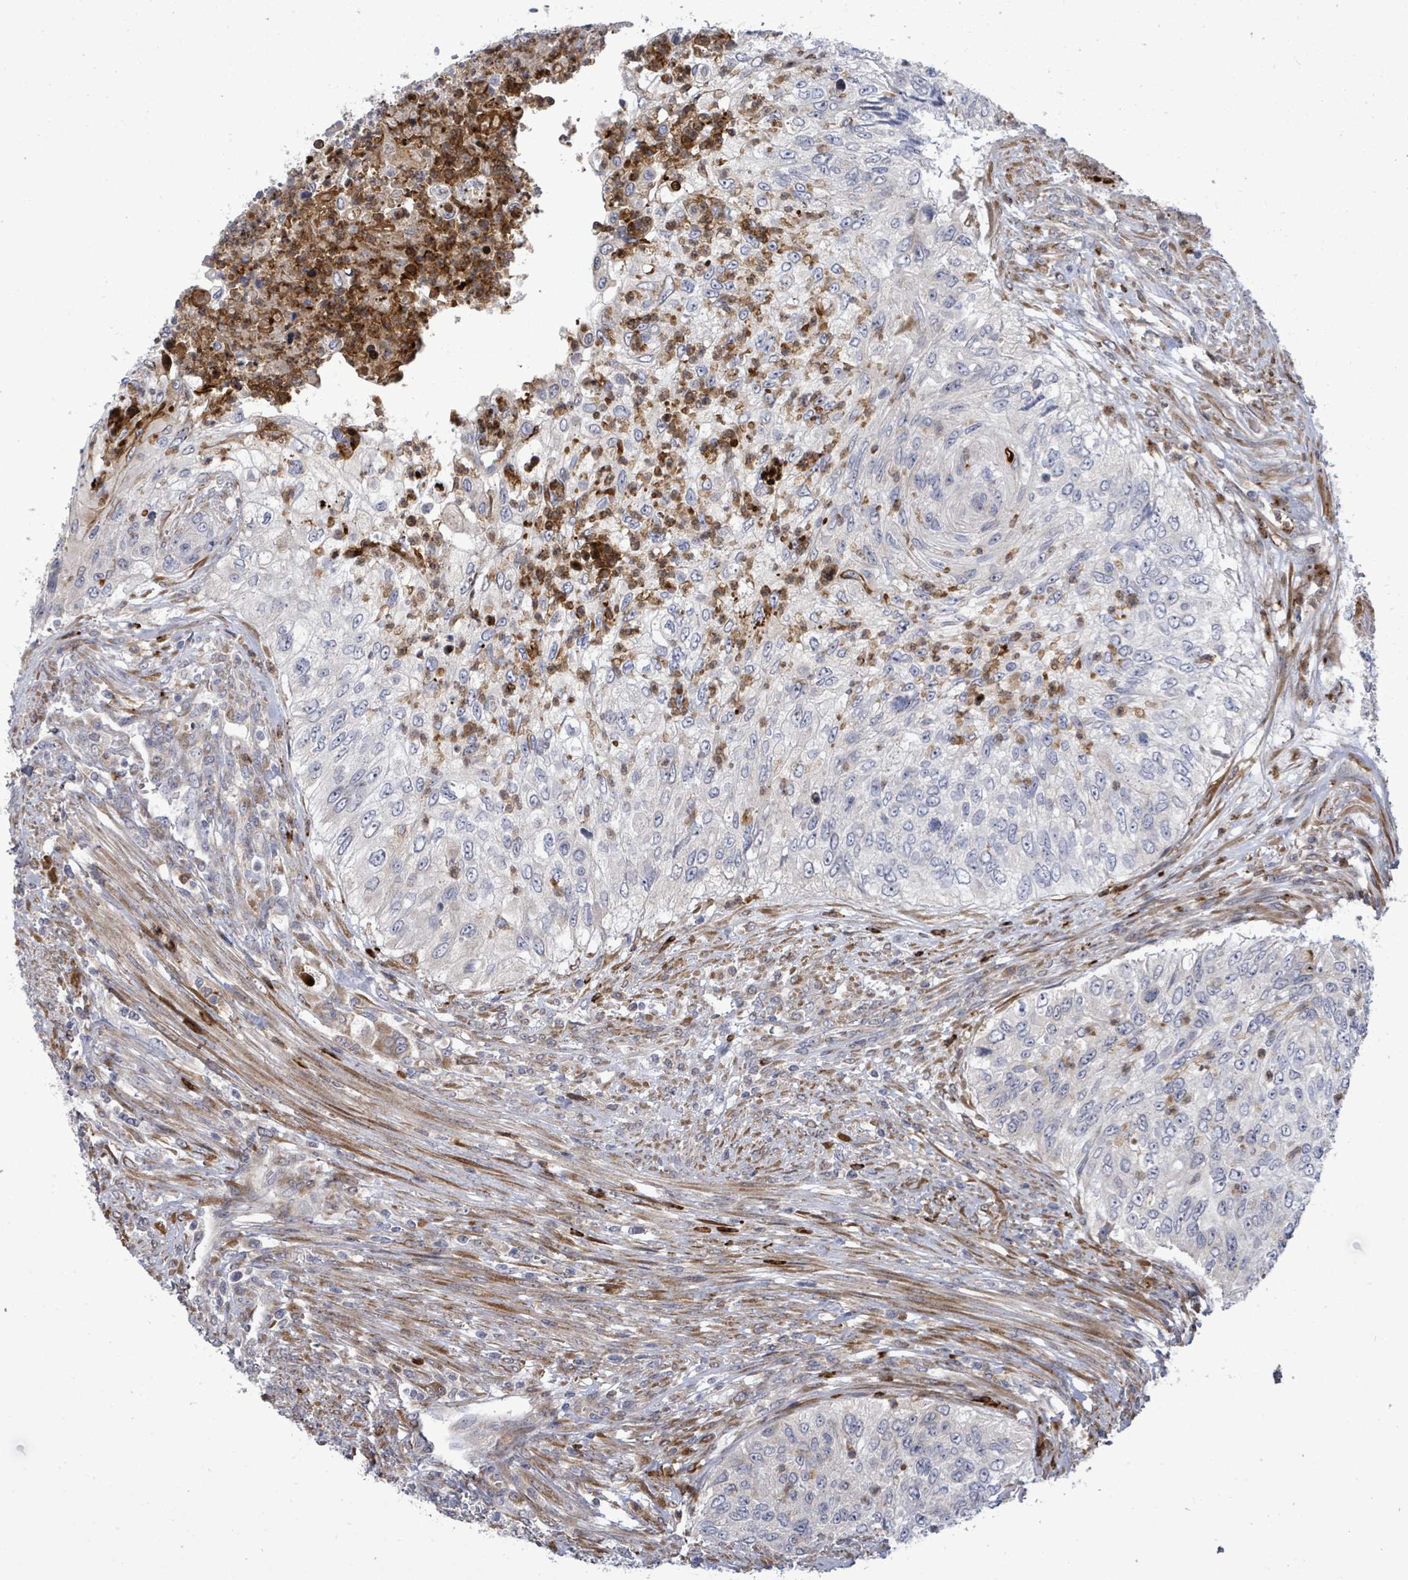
{"staining": {"intensity": "negative", "quantity": "none", "location": "none"}, "tissue": "urothelial cancer", "cell_type": "Tumor cells", "image_type": "cancer", "snomed": [{"axis": "morphology", "description": "Urothelial carcinoma, High grade"}, {"axis": "topography", "description": "Urinary bladder"}], "caption": "Urothelial cancer stained for a protein using IHC exhibits no expression tumor cells.", "gene": "SAR1A", "patient": {"sex": "female", "age": 60}}